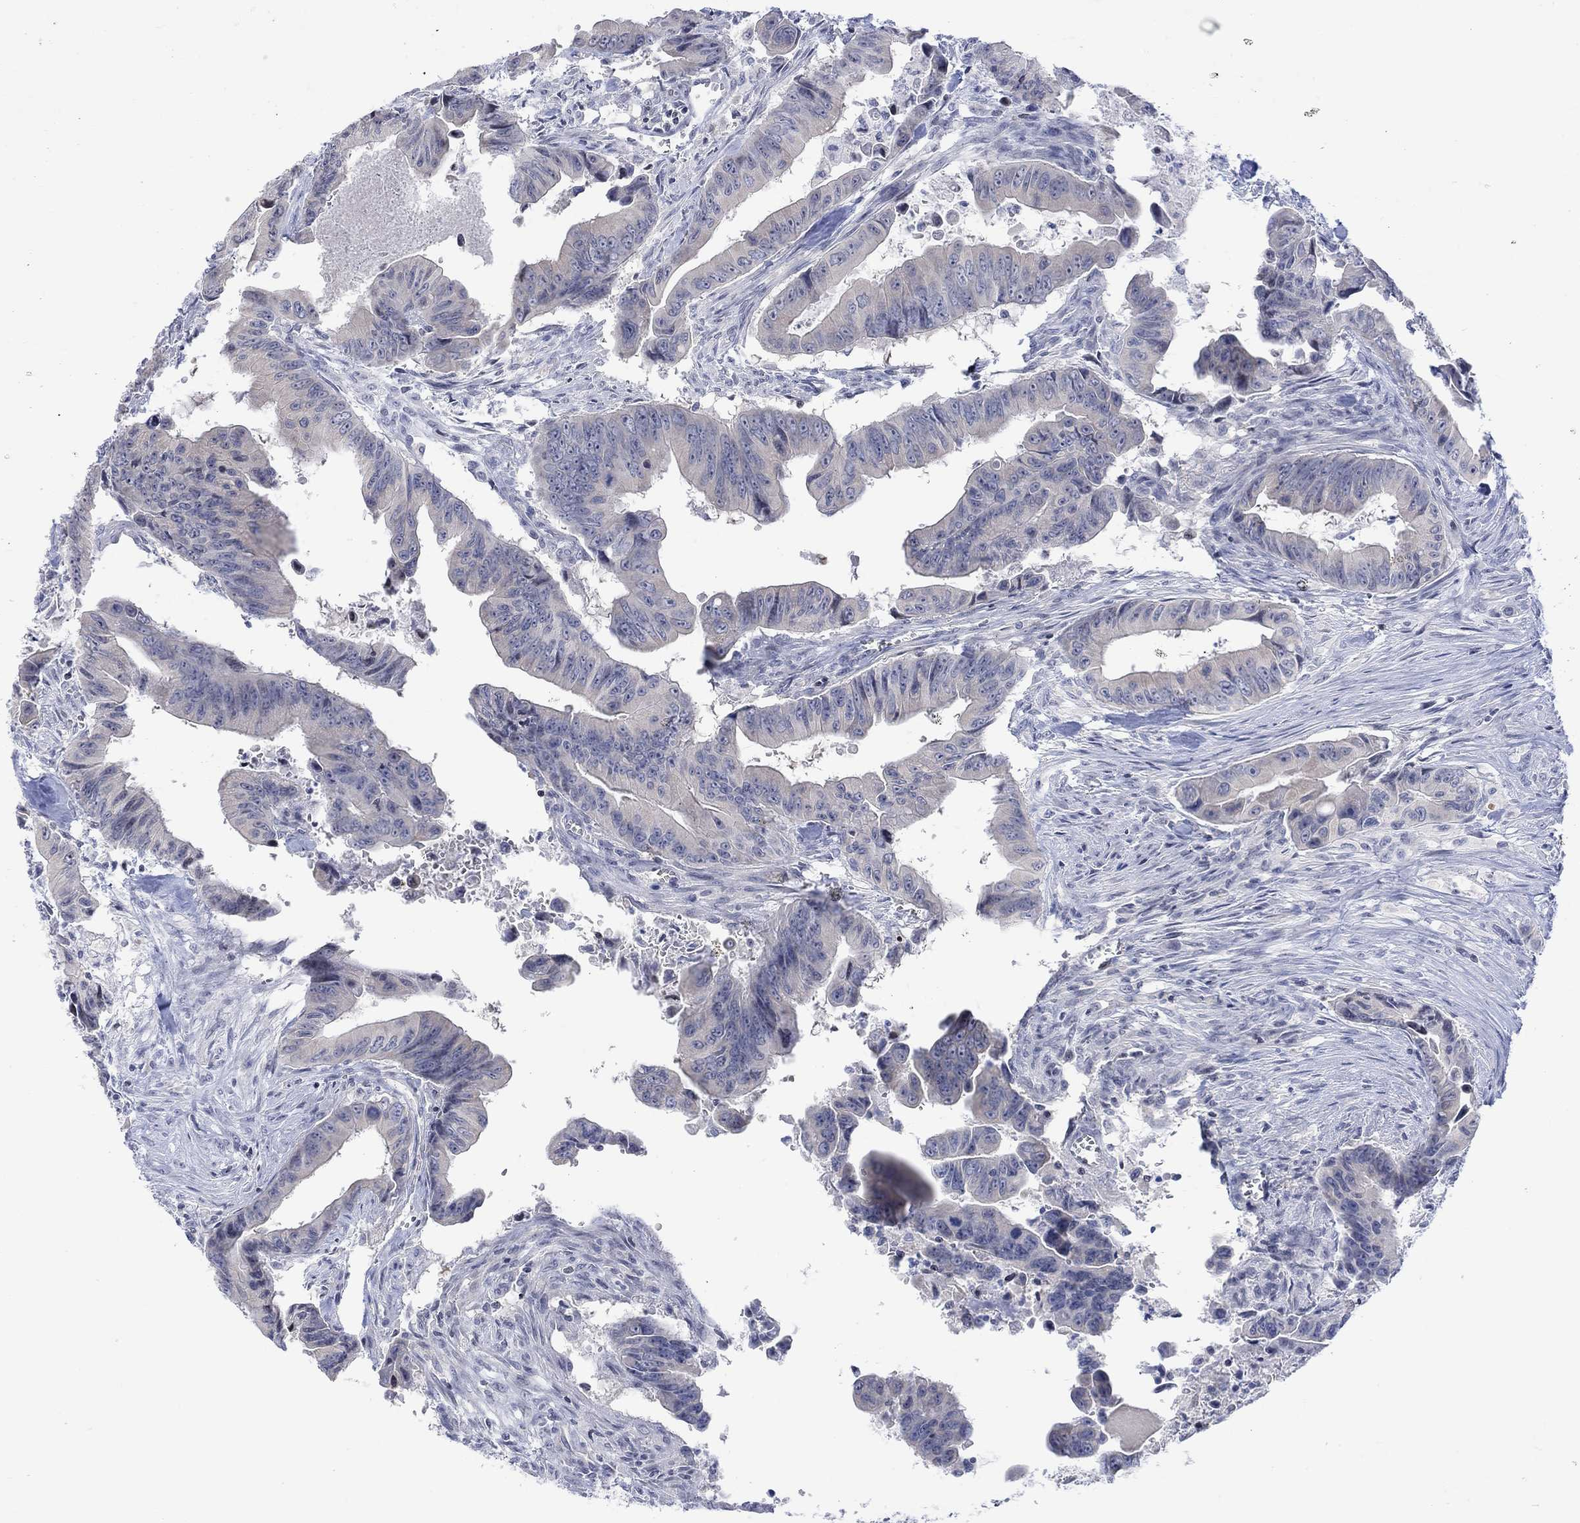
{"staining": {"intensity": "negative", "quantity": "none", "location": "none"}, "tissue": "colorectal cancer", "cell_type": "Tumor cells", "image_type": "cancer", "snomed": [{"axis": "morphology", "description": "Adenocarcinoma, NOS"}, {"axis": "topography", "description": "Colon"}], "caption": "DAB (3,3'-diaminobenzidine) immunohistochemical staining of adenocarcinoma (colorectal) shows no significant expression in tumor cells.", "gene": "DCX", "patient": {"sex": "female", "age": 87}}